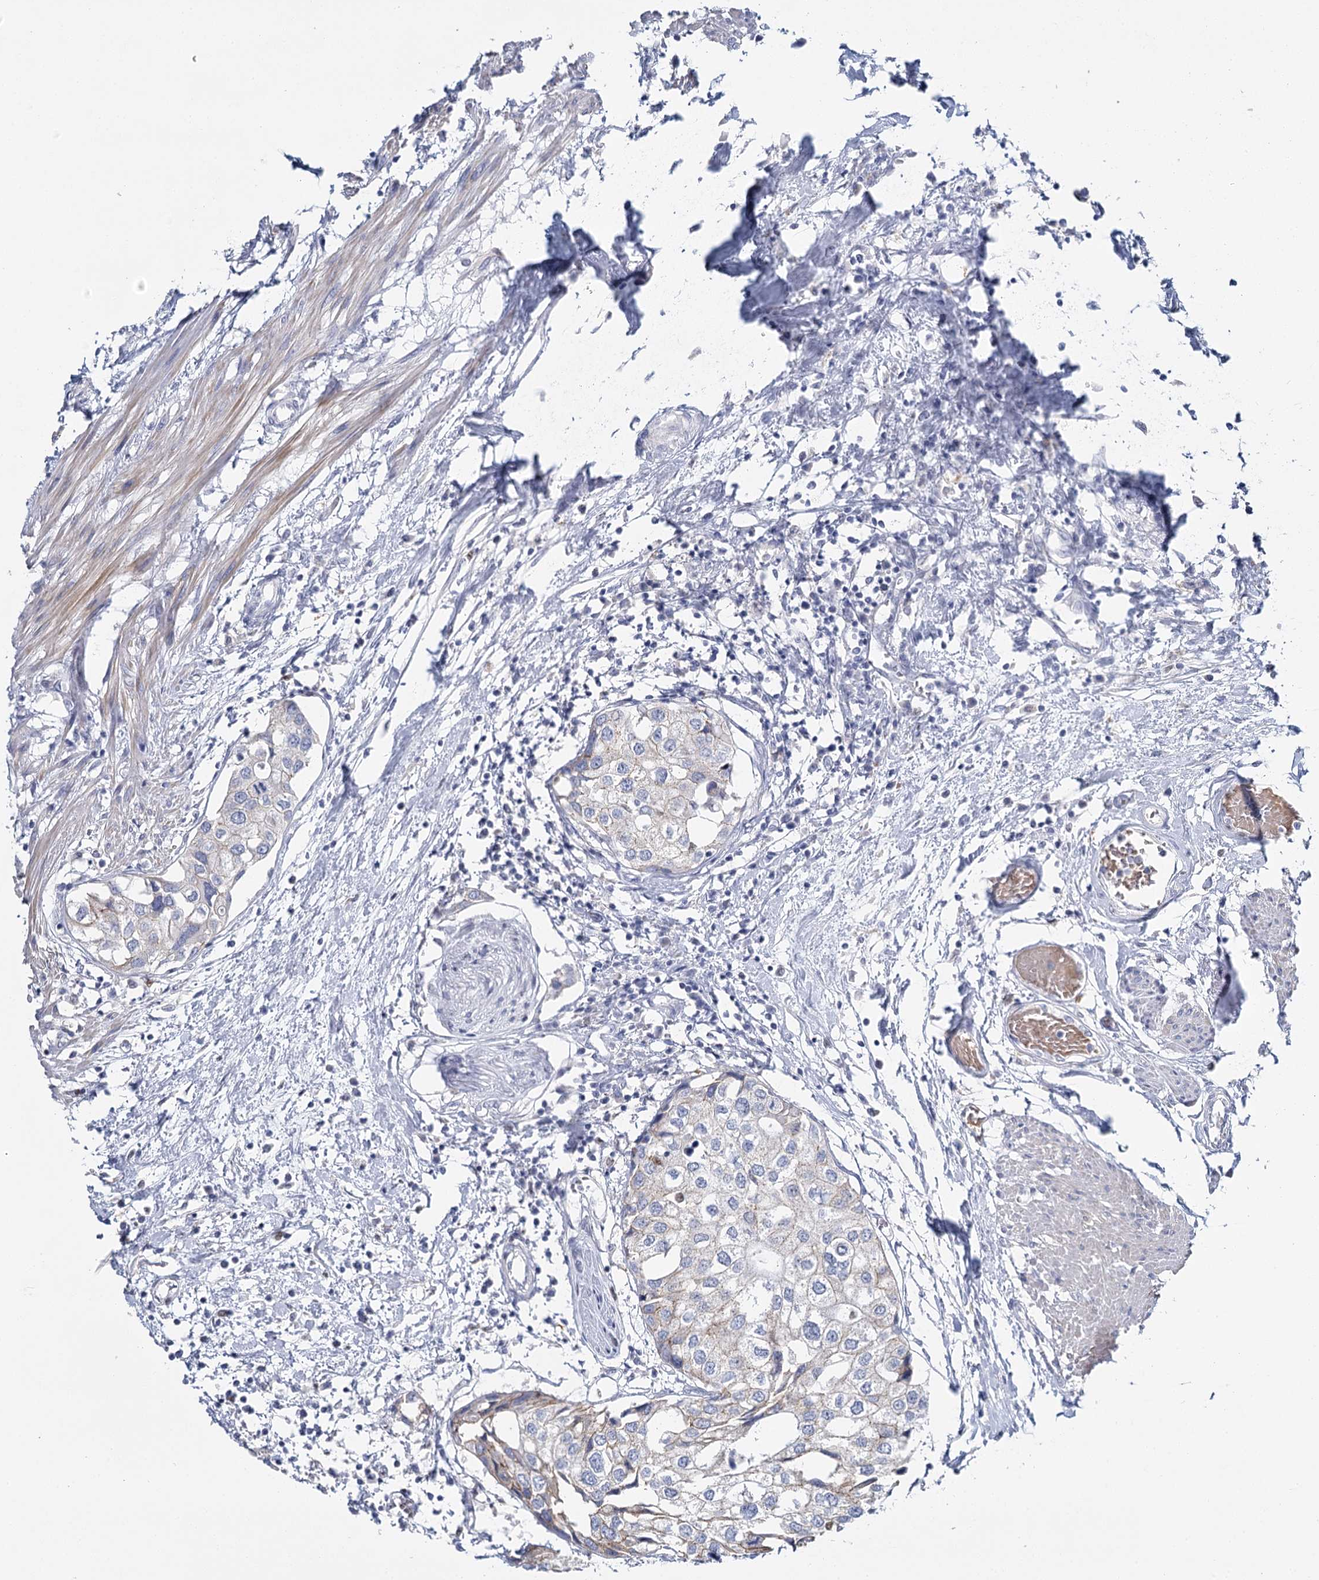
{"staining": {"intensity": "negative", "quantity": "none", "location": "none"}, "tissue": "urothelial cancer", "cell_type": "Tumor cells", "image_type": "cancer", "snomed": [{"axis": "morphology", "description": "Urothelial carcinoma, High grade"}, {"axis": "topography", "description": "Urinary bladder"}], "caption": "DAB immunohistochemical staining of human urothelial cancer shows no significant staining in tumor cells.", "gene": "IGSF3", "patient": {"sex": "male", "age": 64}}